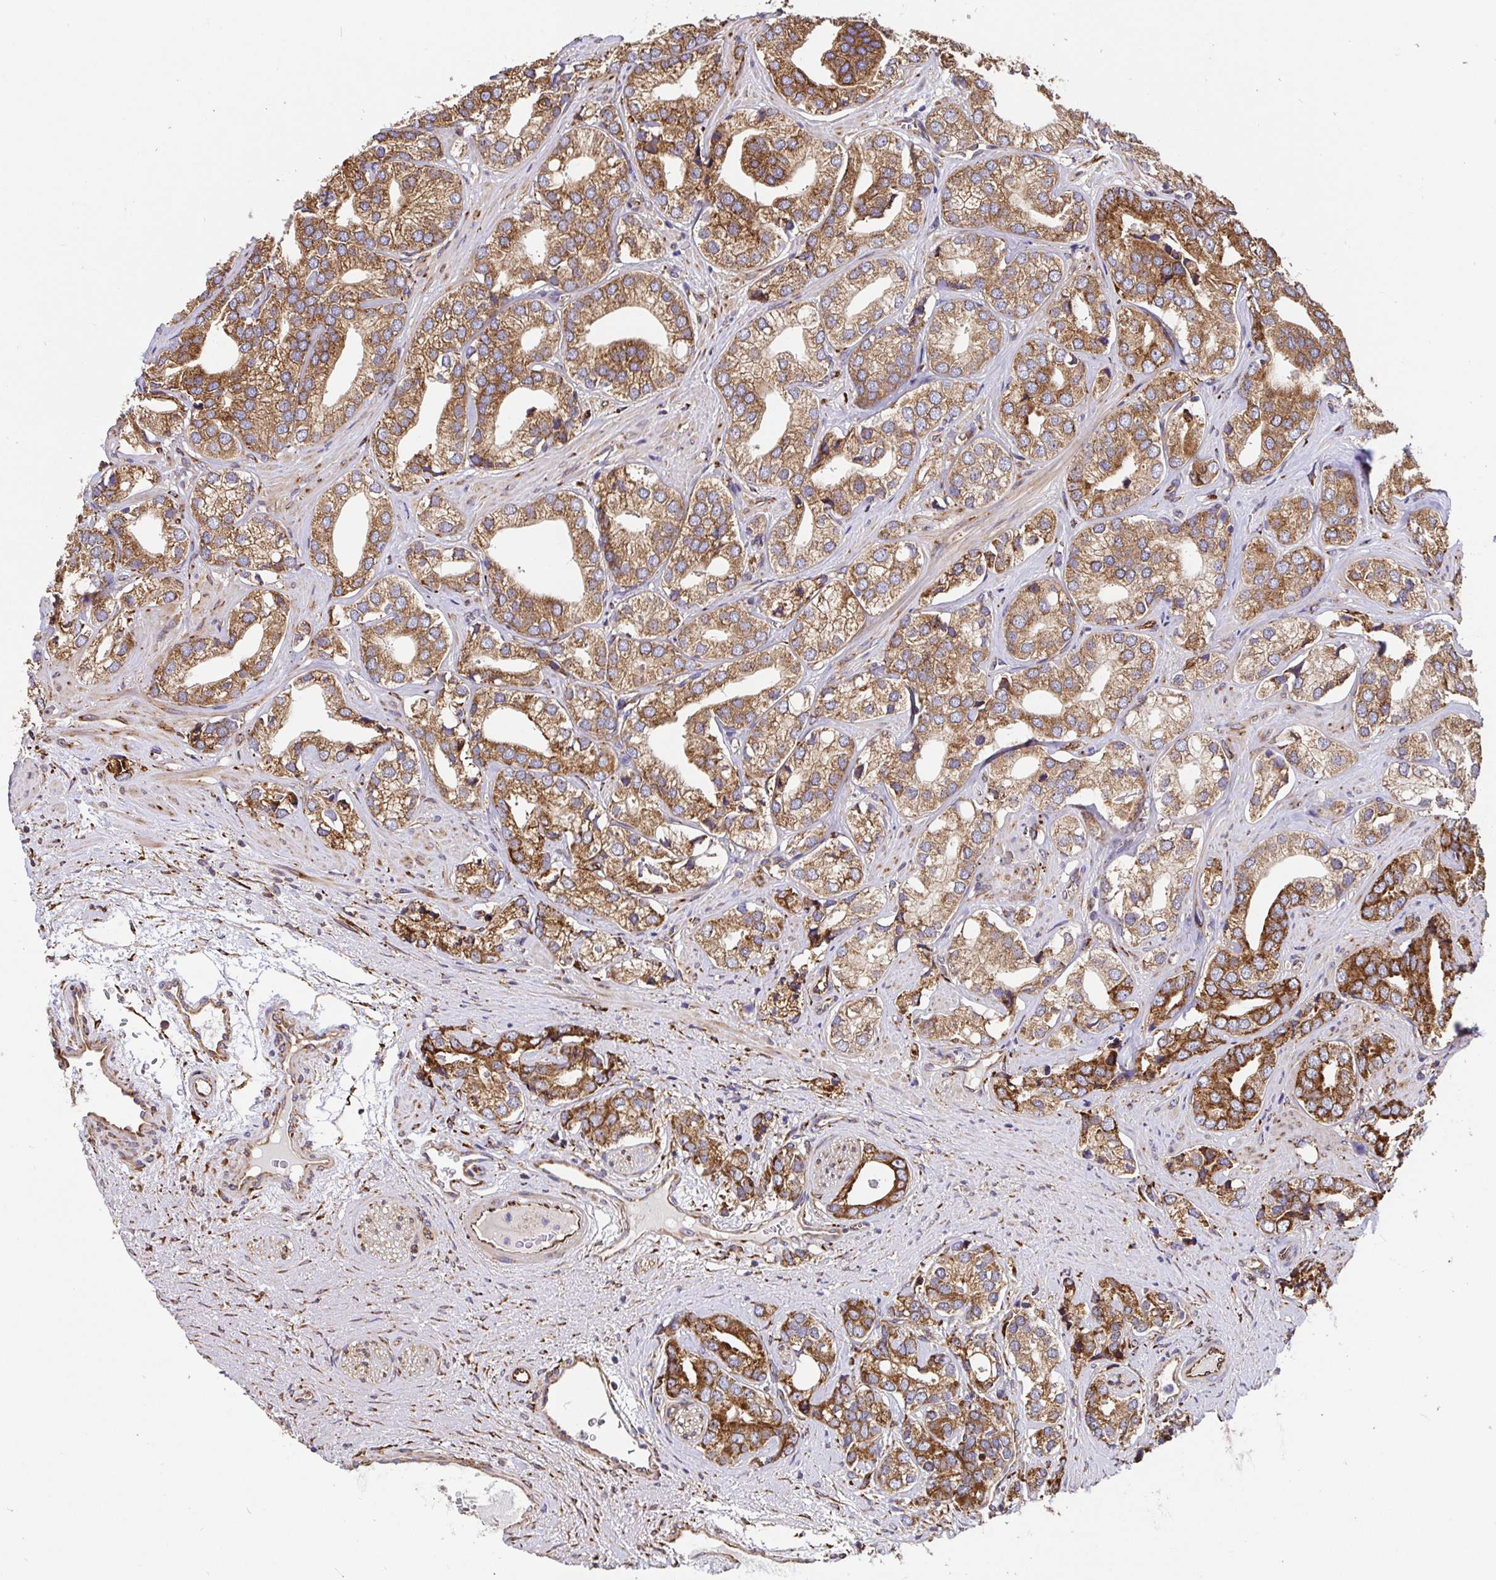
{"staining": {"intensity": "strong", "quantity": ">75%", "location": "cytoplasmic/membranous"}, "tissue": "prostate cancer", "cell_type": "Tumor cells", "image_type": "cancer", "snomed": [{"axis": "morphology", "description": "Adenocarcinoma, High grade"}, {"axis": "topography", "description": "Prostate"}], "caption": "Strong cytoplasmic/membranous protein positivity is present in approximately >75% of tumor cells in prostate cancer (high-grade adenocarcinoma).", "gene": "MAOA", "patient": {"sex": "male", "age": 58}}